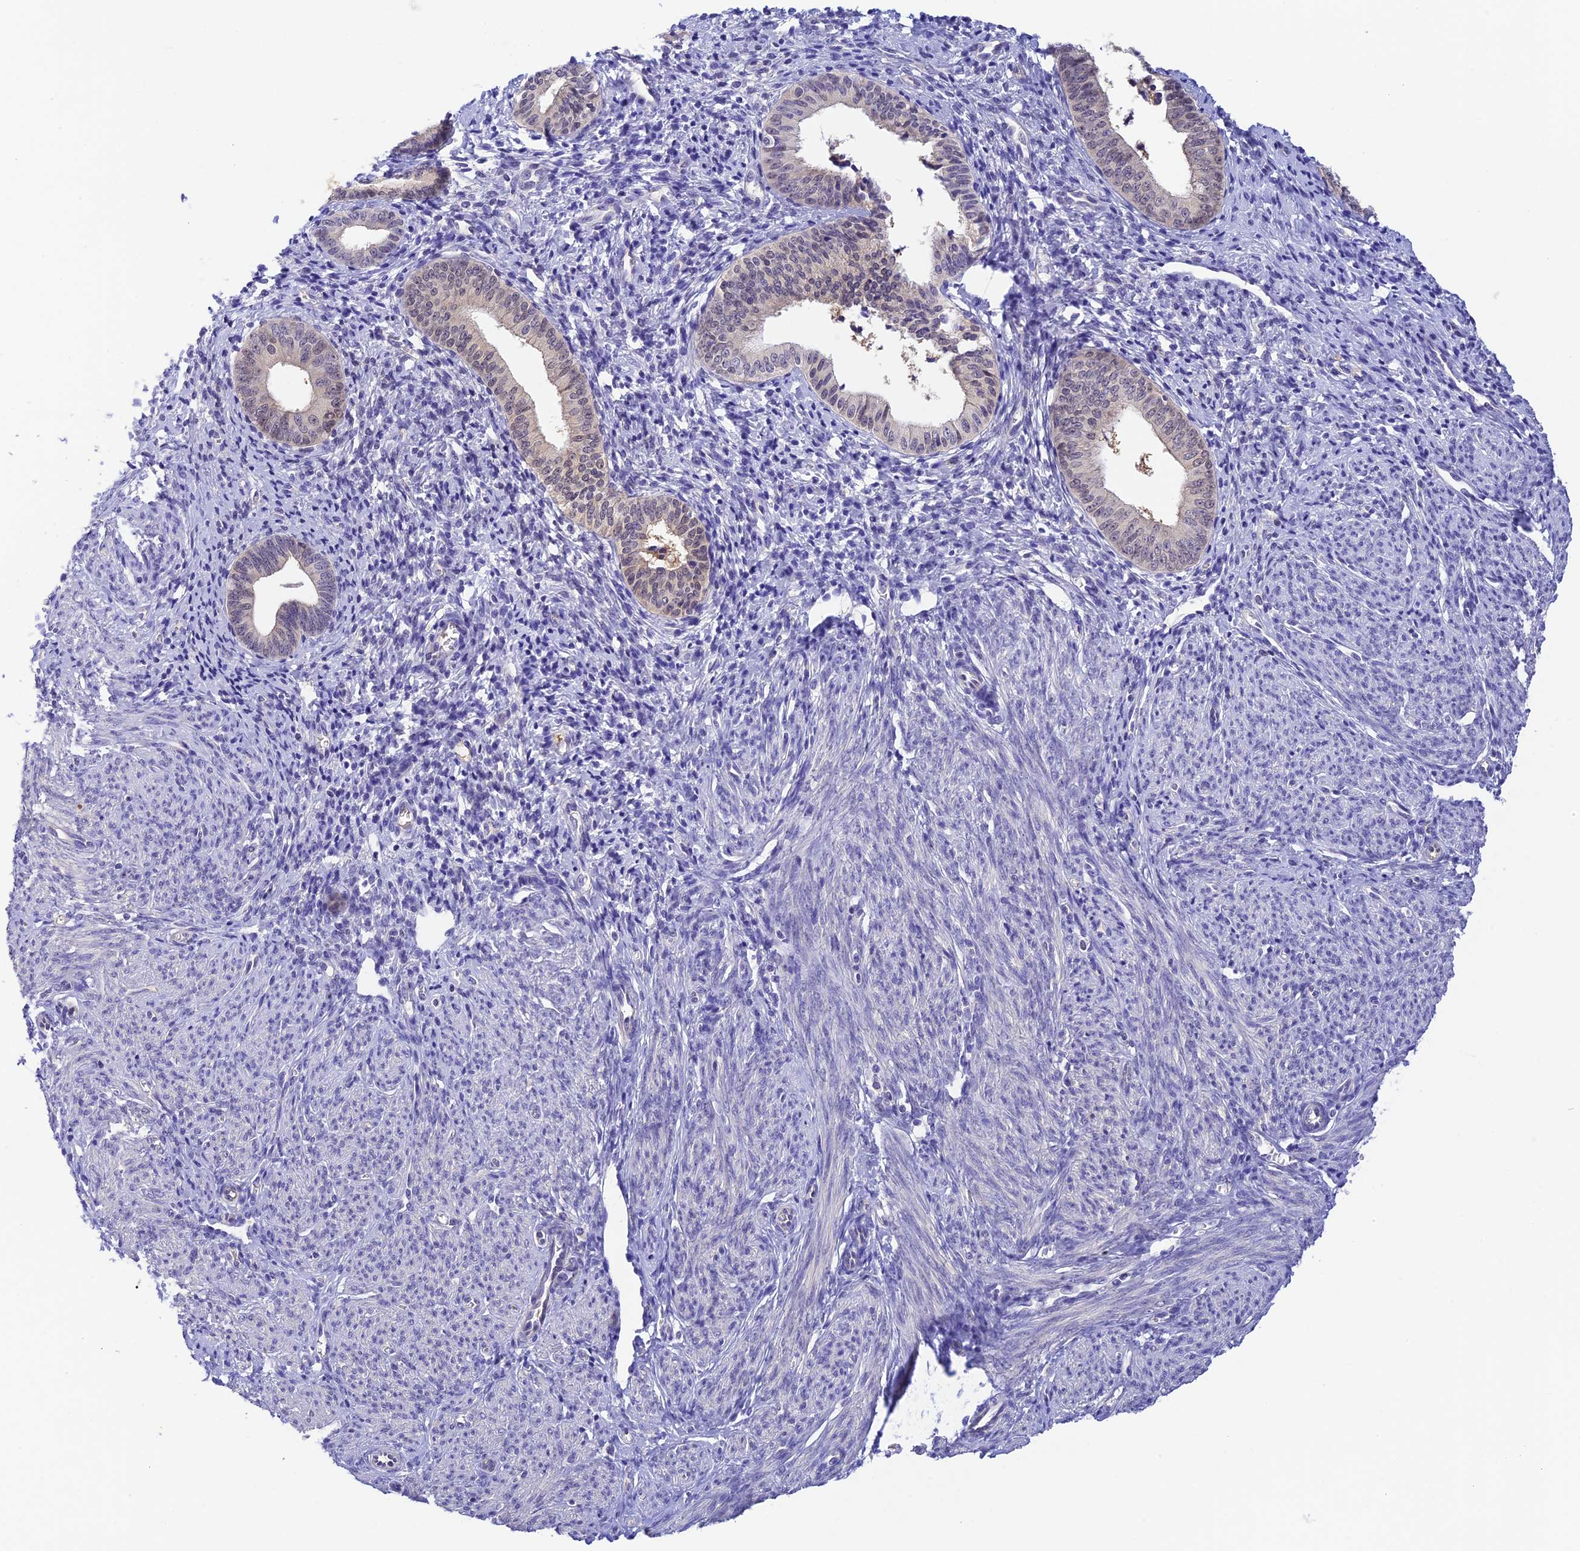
{"staining": {"intensity": "negative", "quantity": "none", "location": "none"}, "tissue": "endometrial cancer", "cell_type": "Tumor cells", "image_type": "cancer", "snomed": [{"axis": "morphology", "description": "Adenocarcinoma, NOS"}, {"axis": "topography", "description": "Endometrium"}], "caption": "A histopathology image of human endometrial cancer is negative for staining in tumor cells. (DAB (3,3'-diaminobenzidine) IHC, high magnification).", "gene": "HDHD2", "patient": {"sex": "female", "age": 79}}